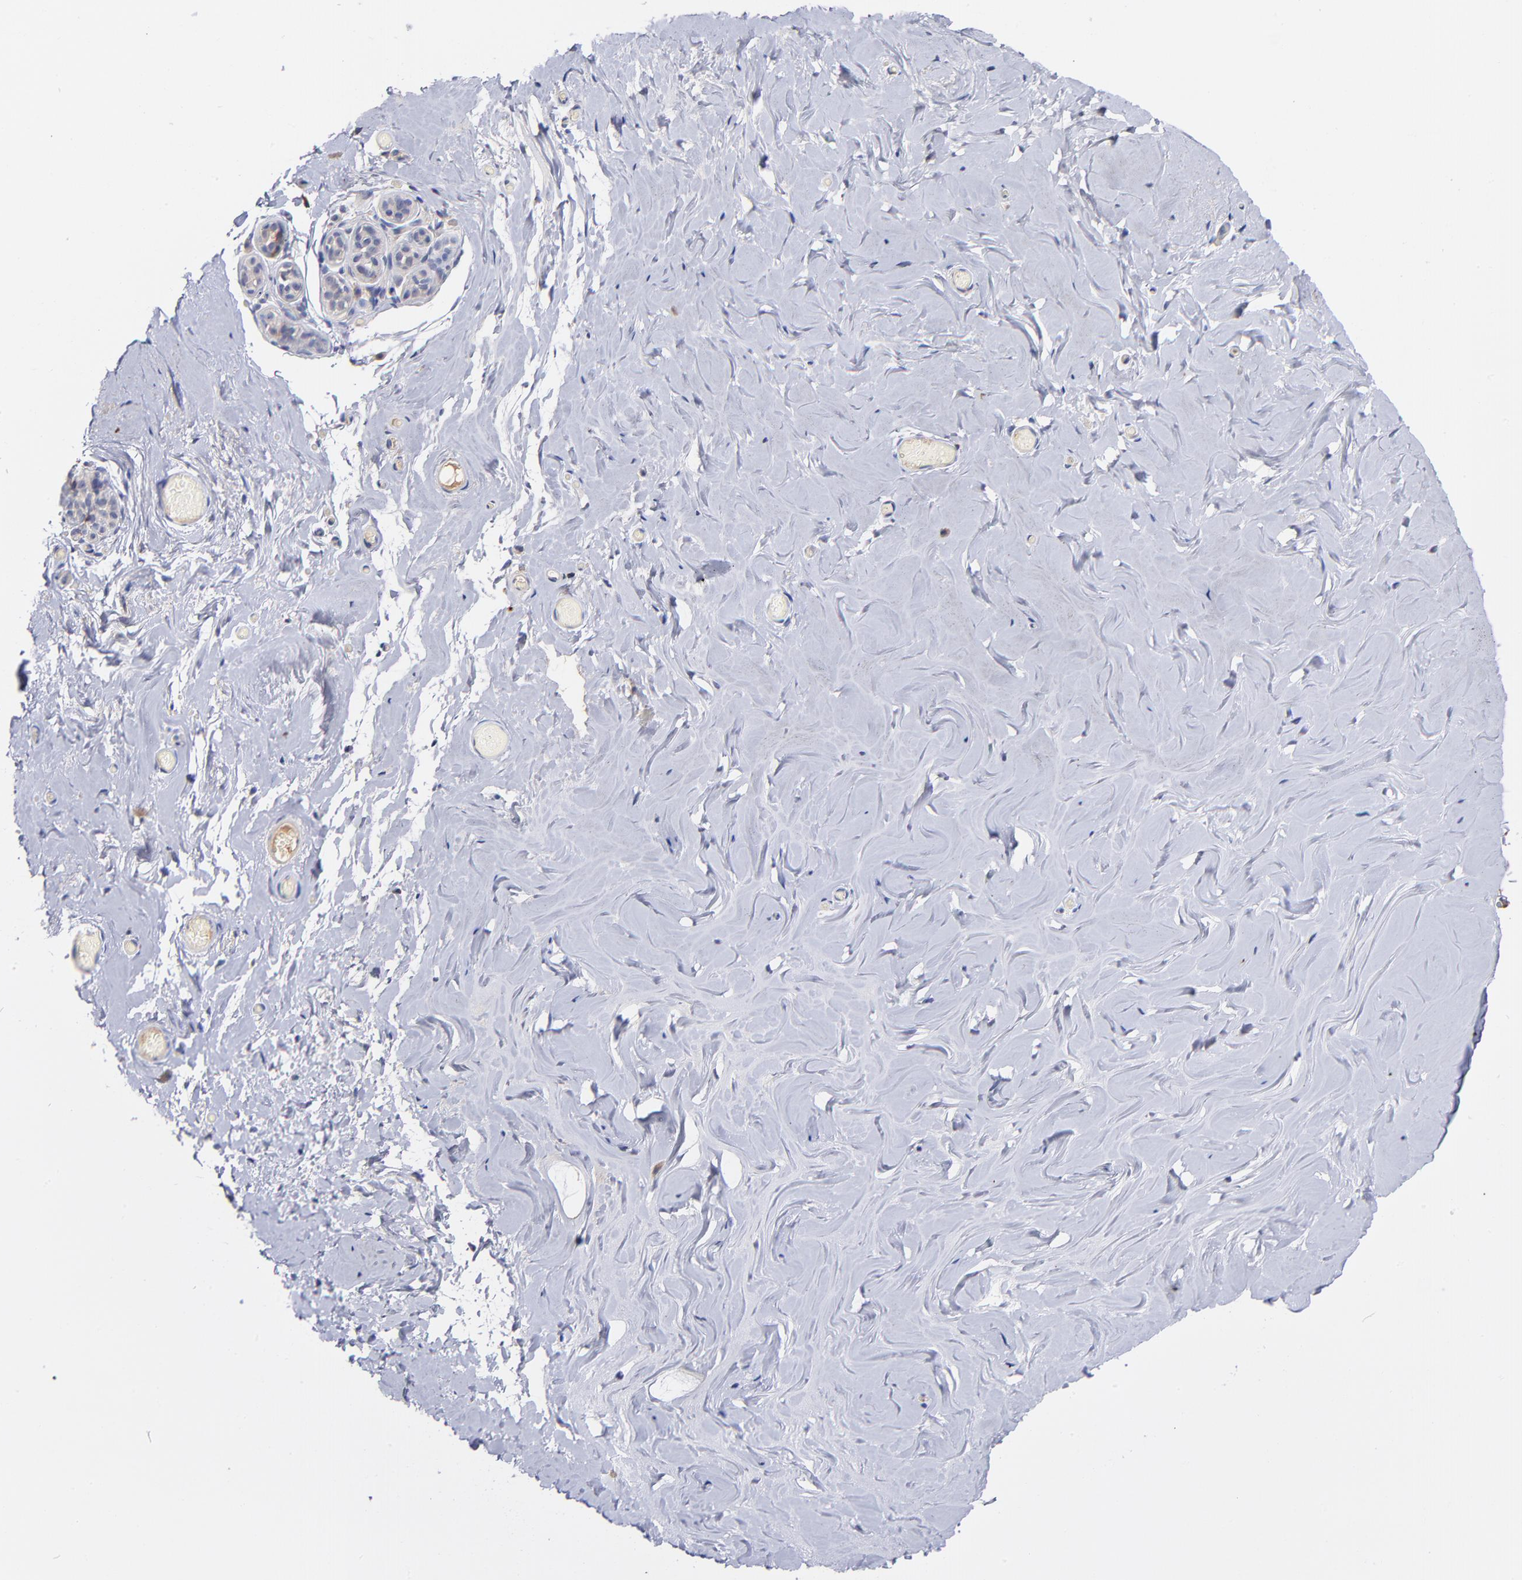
{"staining": {"intensity": "negative", "quantity": "none", "location": "none"}, "tissue": "breast", "cell_type": "Adipocytes", "image_type": "normal", "snomed": [{"axis": "morphology", "description": "Normal tissue, NOS"}, {"axis": "topography", "description": "Breast"}], "caption": "The immunohistochemistry (IHC) photomicrograph has no significant positivity in adipocytes of breast. The staining was performed using DAB (3,3'-diaminobenzidine) to visualize the protein expression in brown, while the nuclei were stained in blue with hematoxylin (Magnification: 20x).", "gene": "KREMEN2", "patient": {"sex": "female", "age": 75}}